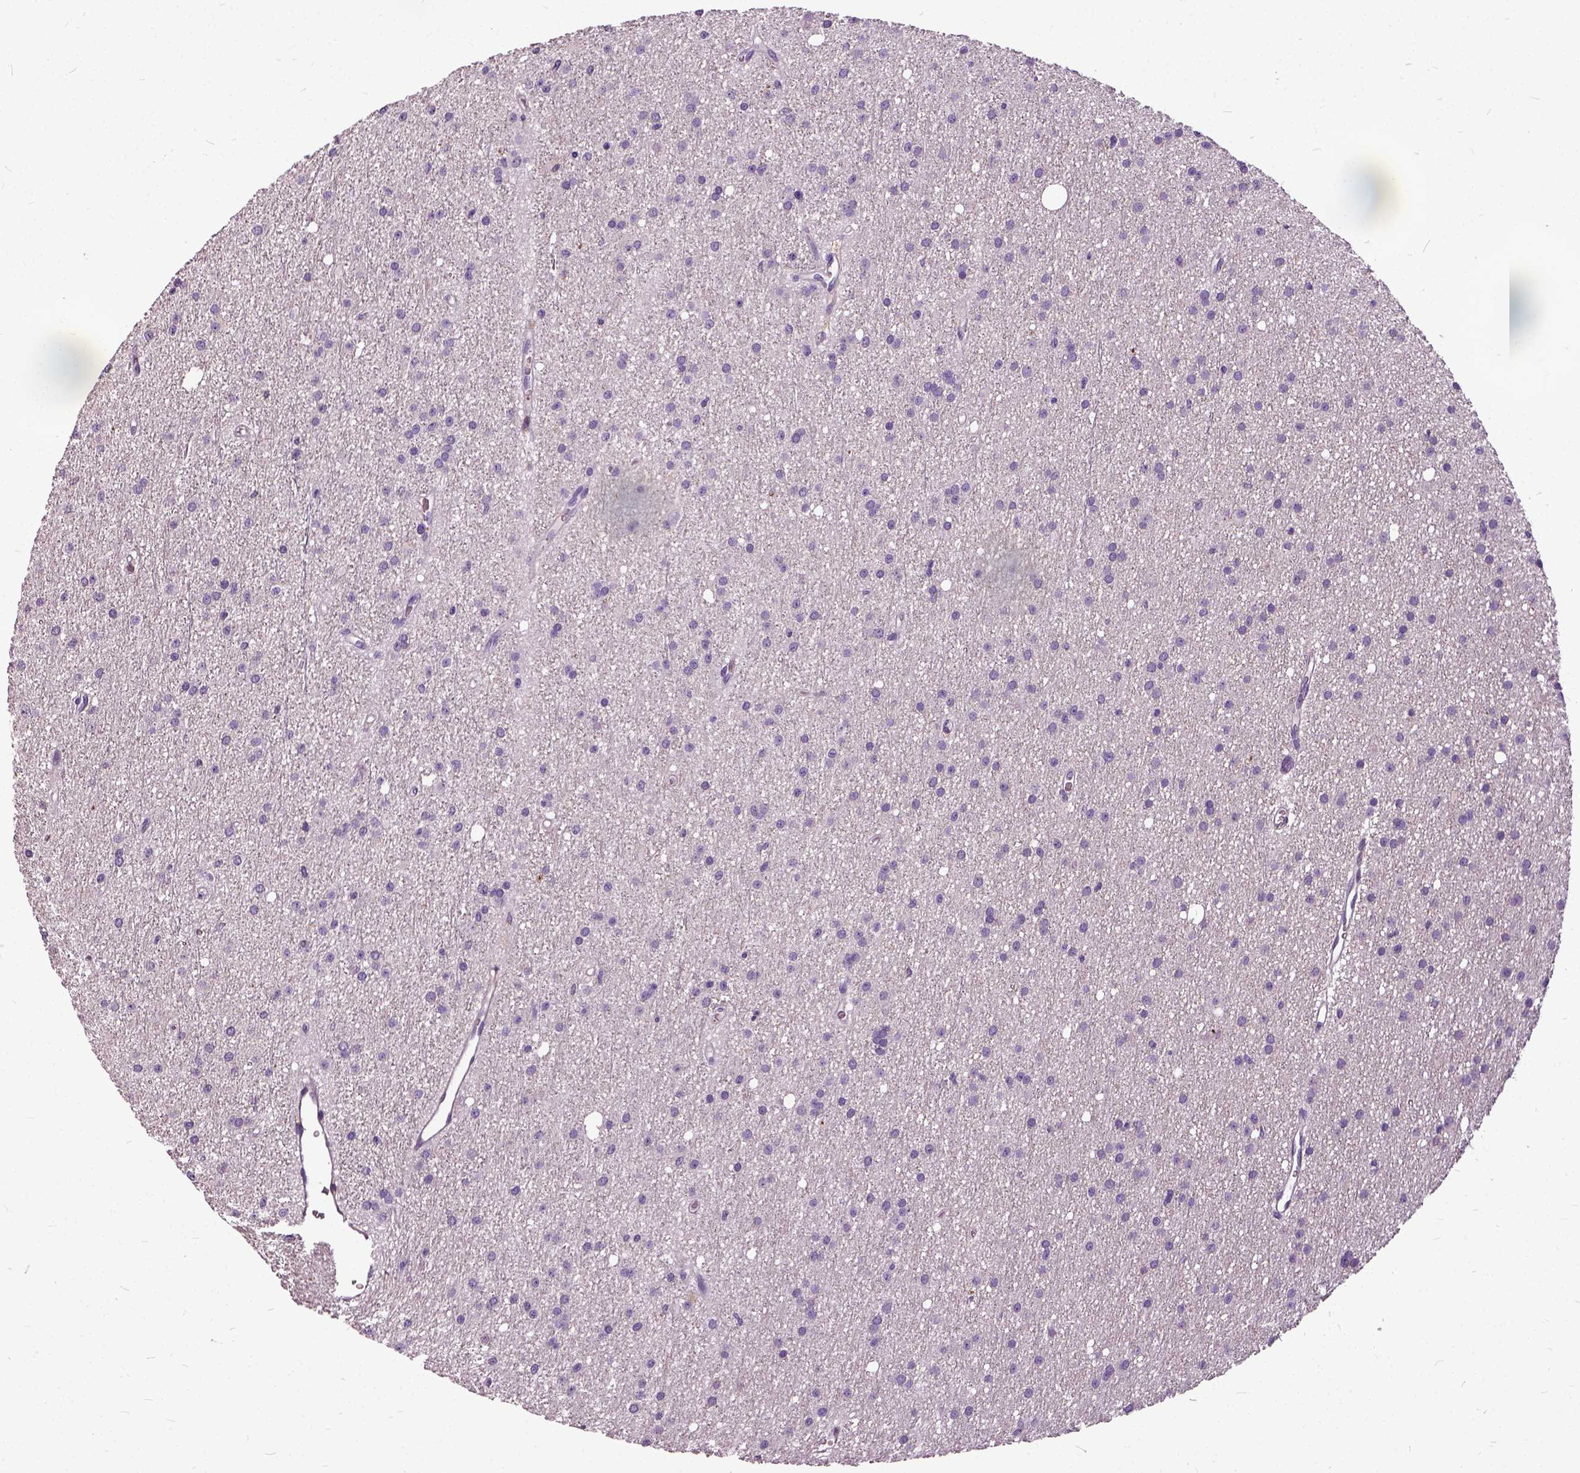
{"staining": {"intensity": "negative", "quantity": "none", "location": "none"}, "tissue": "glioma", "cell_type": "Tumor cells", "image_type": "cancer", "snomed": [{"axis": "morphology", "description": "Glioma, malignant, Low grade"}, {"axis": "topography", "description": "Brain"}], "caption": "The photomicrograph shows no significant staining in tumor cells of malignant low-grade glioma.", "gene": "ILRUN", "patient": {"sex": "male", "age": 27}}